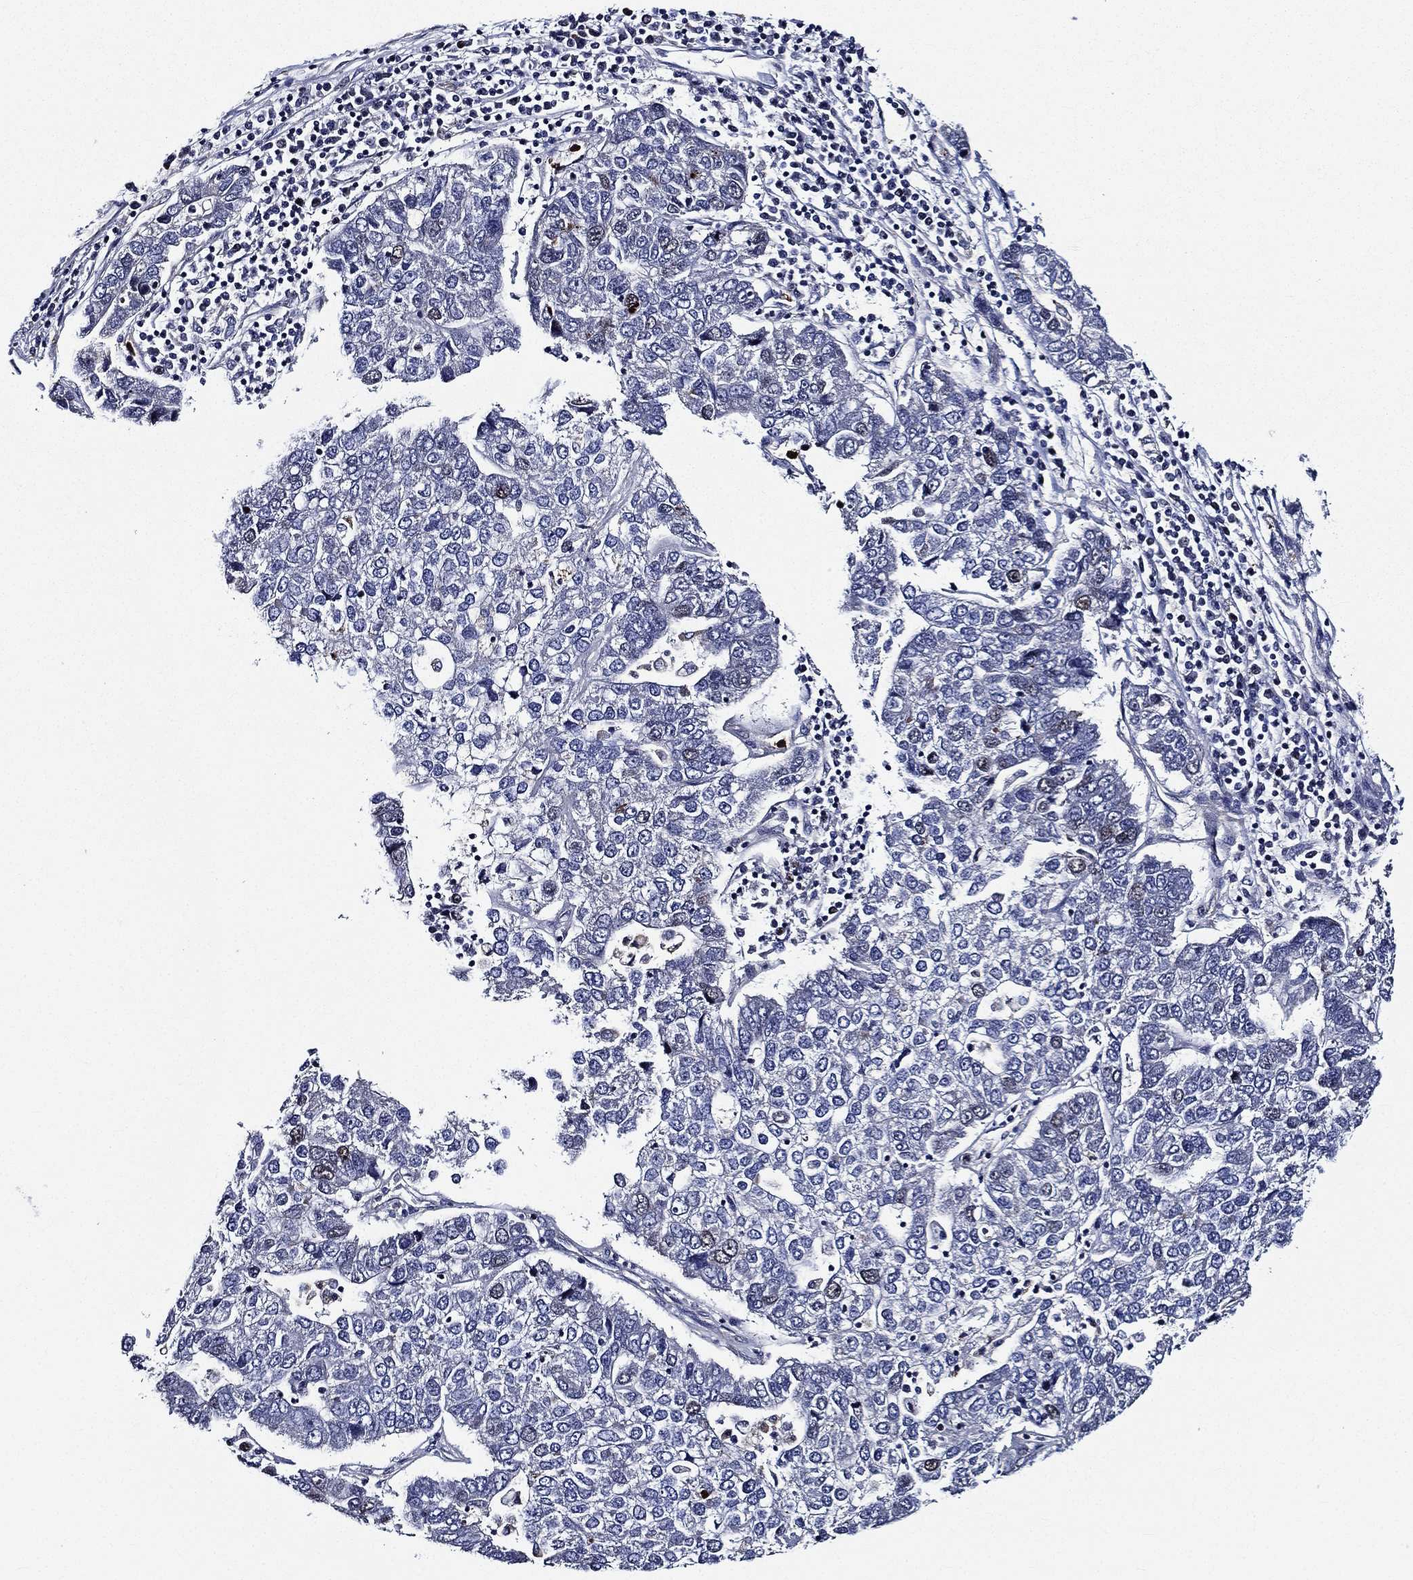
{"staining": {"intensity": "negative", "quantity": "none", "location": "none"}, "tissue": "pancreatic cancer", "cell_type": "Tumor cells", "image_type": "cancer", "snomed": [{"axis": "morphology", "description": "Adenocarcinoma, NOS"}, {"axis": "topography", "description": "Pancreas"}], "caption": "Human adenocarcinoma (pancreatic) stained for a protein using immunohistochemistry shows no staining in tumor cells.", "gene": "KIF20B", "patient": {"sex": "female", "age": 61}}